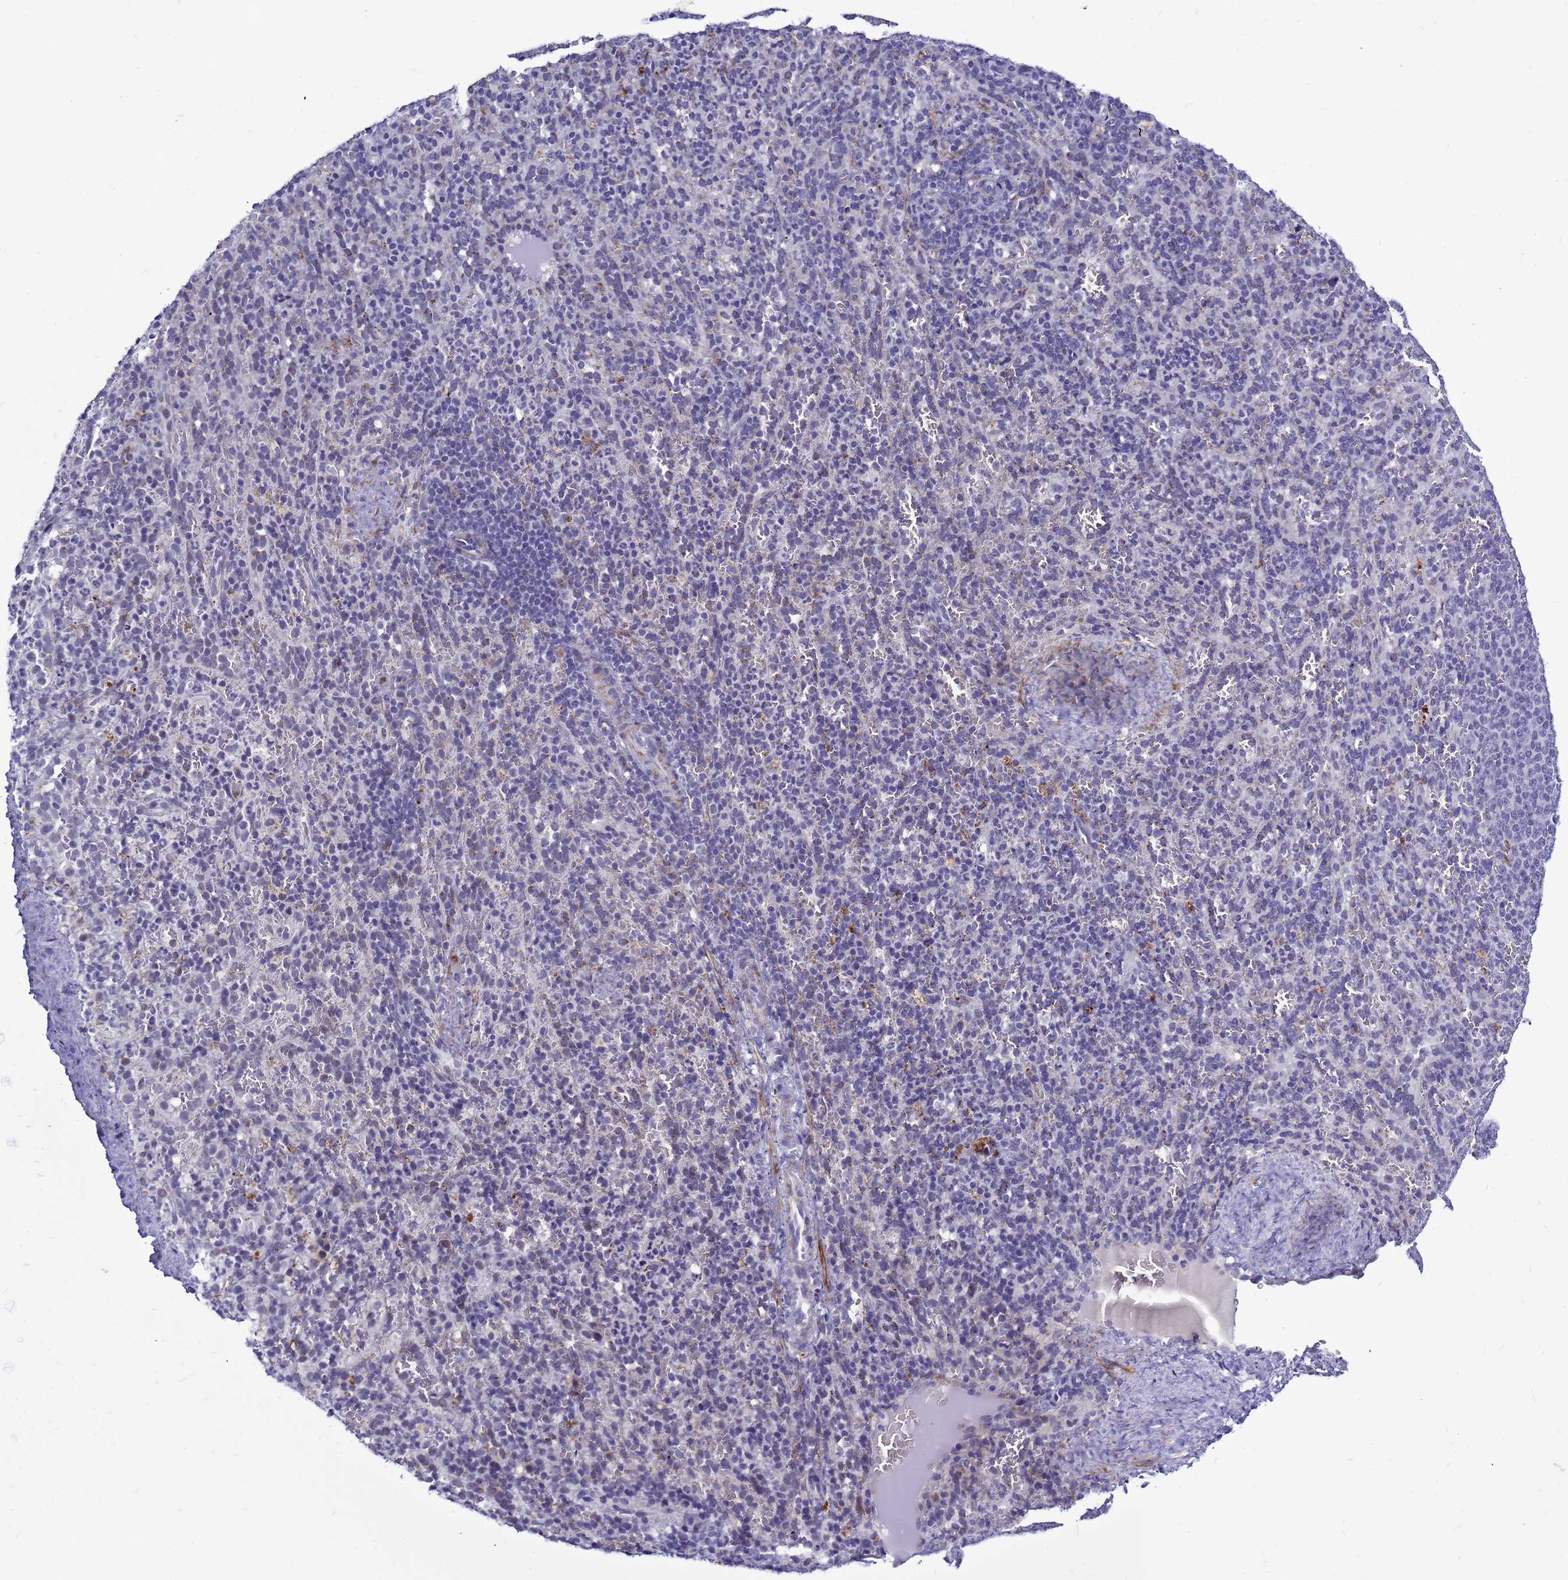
{"staining": {"intensity": "negative", "quantity": "none", "location": "none"}, "tissue": "spleen", "cell_type": "Cells in red pulp", "image_type": "normal", "snomed": [{"axis": "morphology", "description": "Normal tissue, NOS"}, {"axis": "topography", "description": "Spleen"}], "caption": "This is a image of IHC staining of normal spleen, which shows no expression in cells in red pulp. (Brightfield microscopy of DAB (3,3'-diaminobenzidine) IHC at high magnification).", "gene": "CXorf65", "patient": {"sex": "female", "age": 21}}